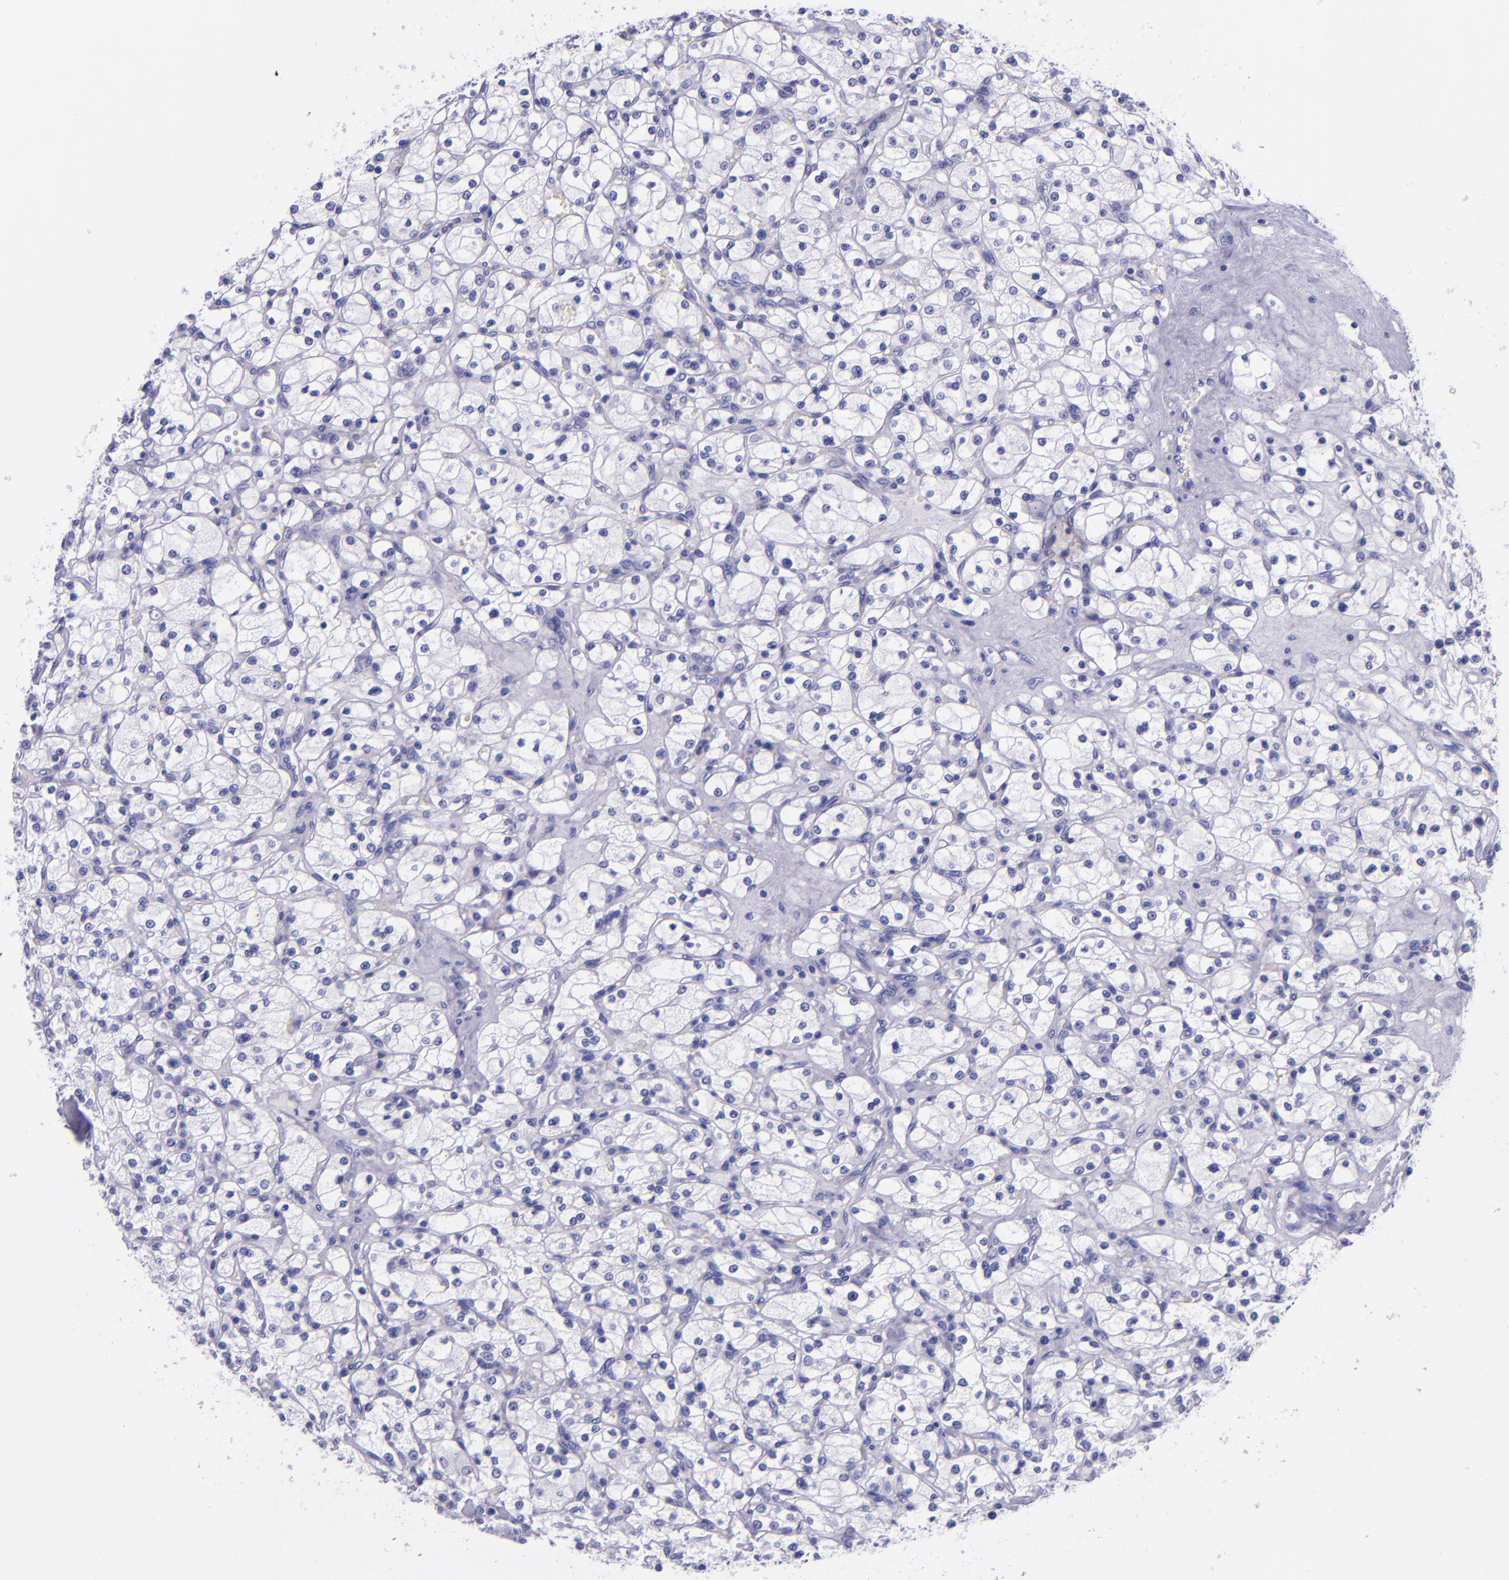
{"staining": {"intensity": "negative", "quantity": "none", "location": "none"}, "tissue": "renal cancer", "cell_type": "Tumor cells", "image_type": "cancer", "snomed": [{"axis": "morphology", "description": "Adenocarcinoma, NOS"}, {"axis": "topography", "description": "Kidney"}], "caption": "A photomicrograph of human renal cancer is negative for staining in tumor cells.", "gene": "SLPI", "patient": {"sex": "female", "age": 83}}